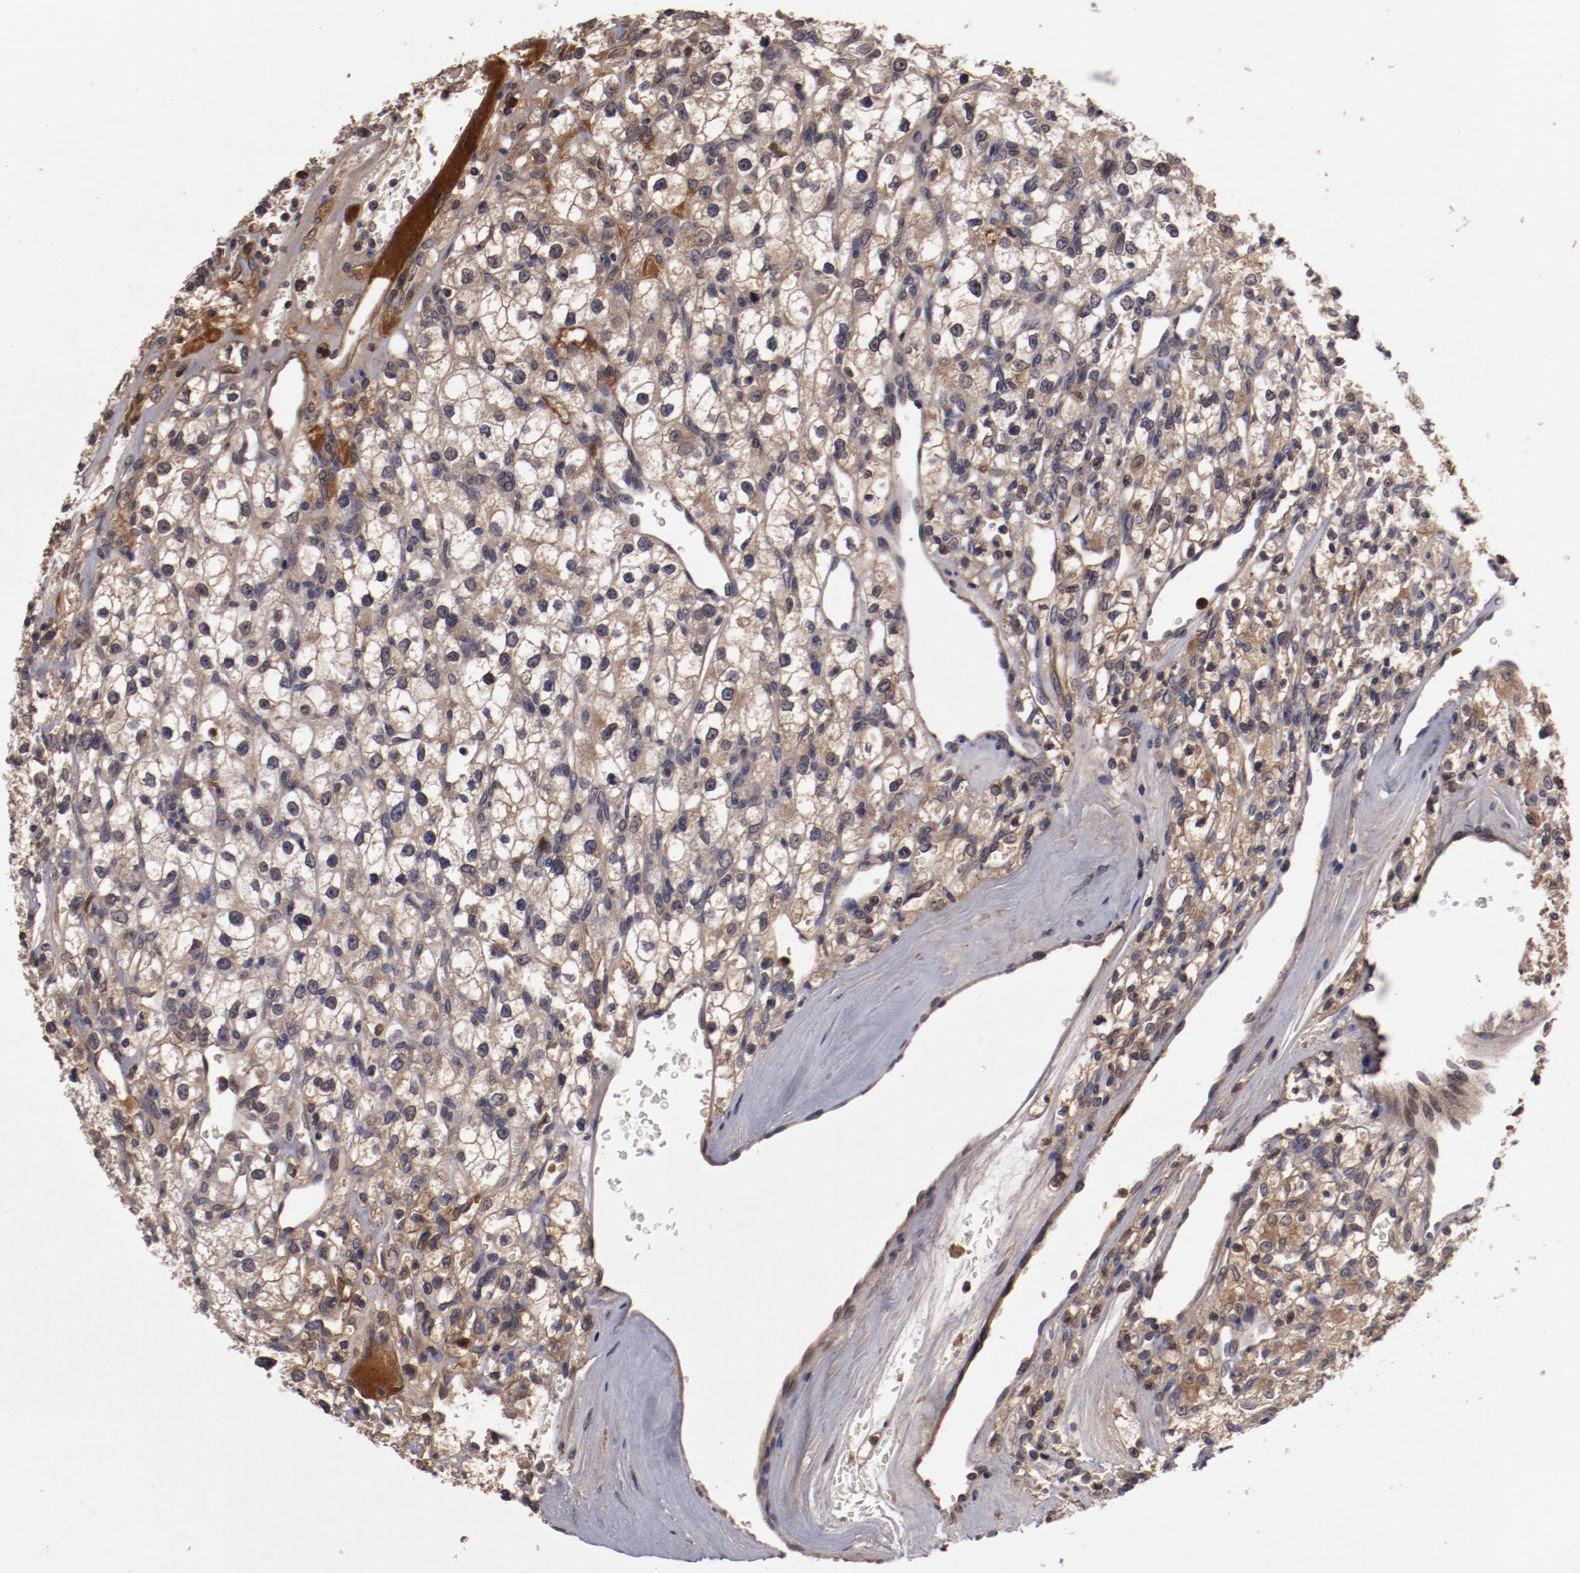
{"staining": {"intensity": "moderate", "quantity": ">75%", "location": "cytoplasmic/membranous"}, "tissue": "renal cancer", "cell_type": "Tumor cells", "image_type": "cancer", "snomed": [{"axis": "morphology", "description": "Adenocarcinoma, NOS"}, {"axis": "topography", "description": "Kidney"}], "caption": "Human renal adenocarcinoma stained for a protein (brown) exhibits moderate cytoplasmic/membranous positive positivity in approximately >75% of tumor cells.", "gene": "SERPINA7", "patient": {"sex": "female", "age": 62}}